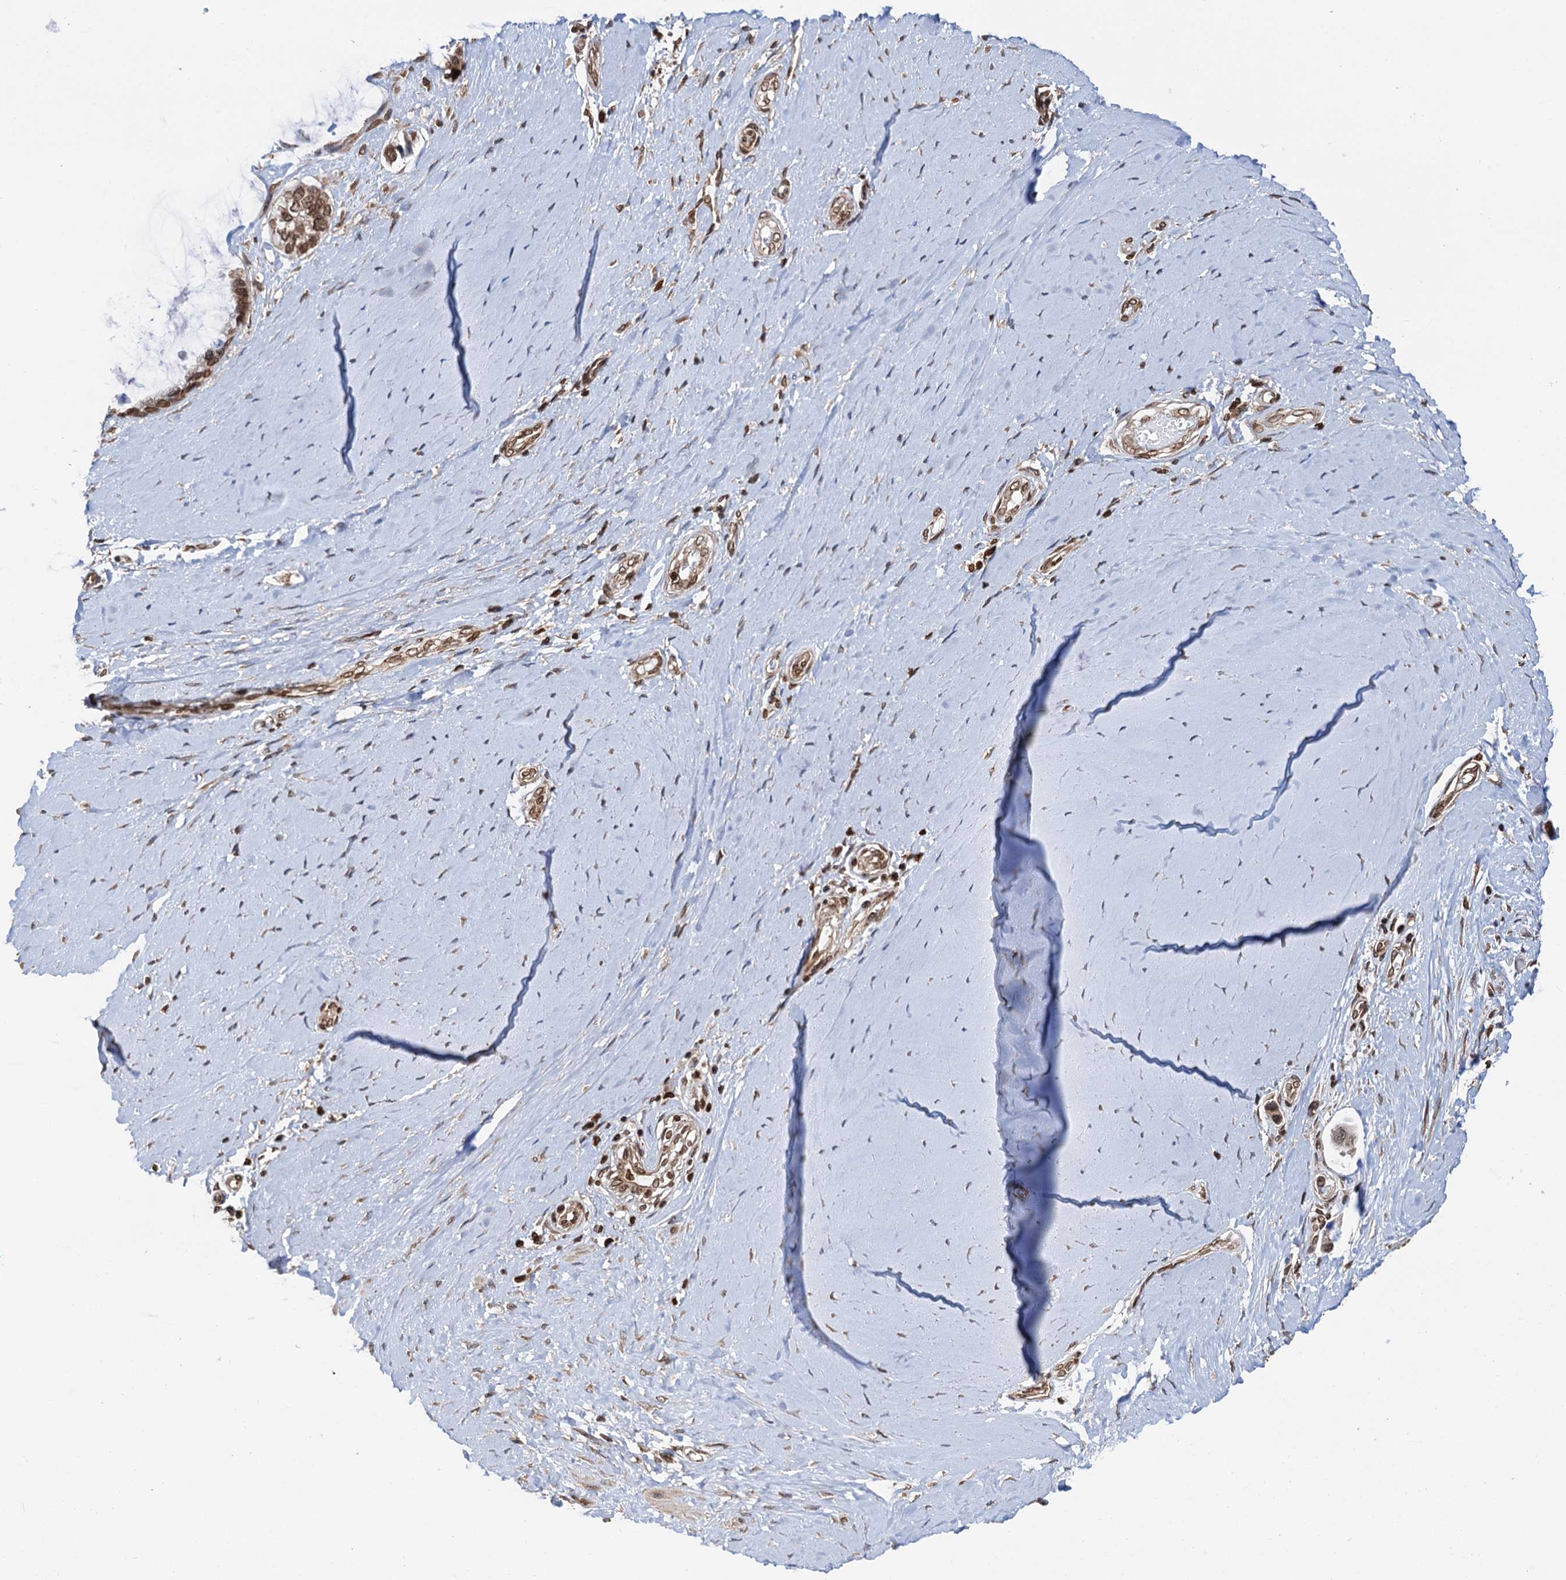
{"staining": {"intensity": "moderate", "quantity": ">75%", "location": "nuclear"}, "tissue": "ovarian cancer", "cell_type": "Tumor cells", "image_type": "cancer", "snomed": [{"axis": "morphology", "description": "Cystadenocarcinoma, mucinous, NOS"}, {"axis": "topography", "description": "Ovary"}], "caption": "Tumor cells demonstrate medium levels of moderate nuclear staining in about >75% of cells in human ovarian mucinous cystadenocarcinoma.", "gene": "ZC3H13", "patient": {"sex": "female", "age": 39}}